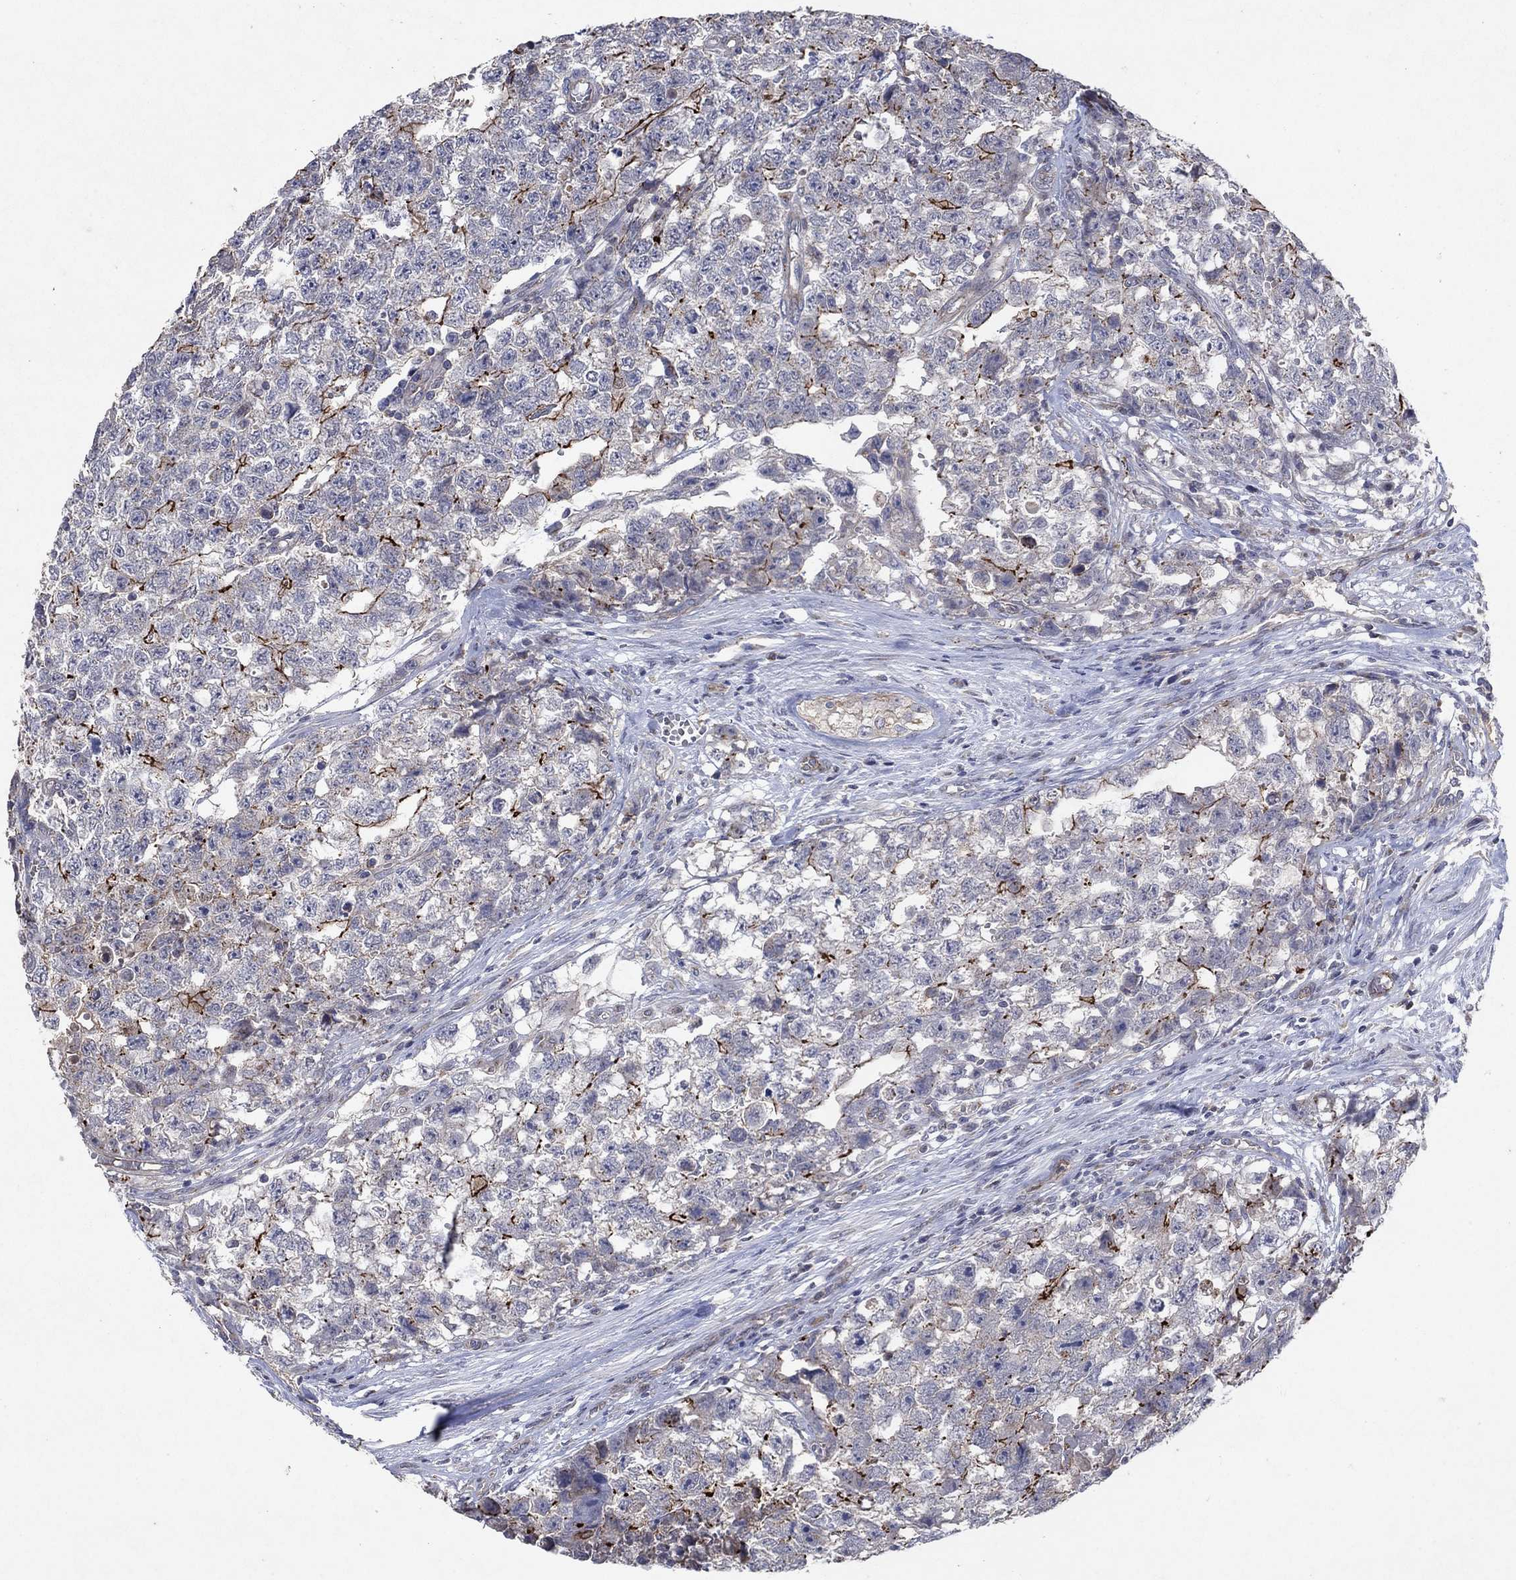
{"staining": {"intensity": "strong", "quantity": "<25%", "location": "cytoplasmic/membranous"}, "tissue": "testis cancer", "cell_type": "Tumor cells", "image_type": "cancer", "snomed": [{"axis": "morphology", "description": "Seminoma, NOS"}, {"axis": "morphology", "description": "Carcinoma, Embryonal, NOS"}, {"axis": "topography", "description": "Testis"}], "caption": "Immunohistochemistry (IHC) histopathology image of testis cancer (embryonal carcinoma) stained for a protein (brown), which exhibits medium levels of strong cytoplasmic/membranous staining in about <25% of tumor cells.", "gene": "FRG1", "patient": {"sex": "male", "age": 22}}